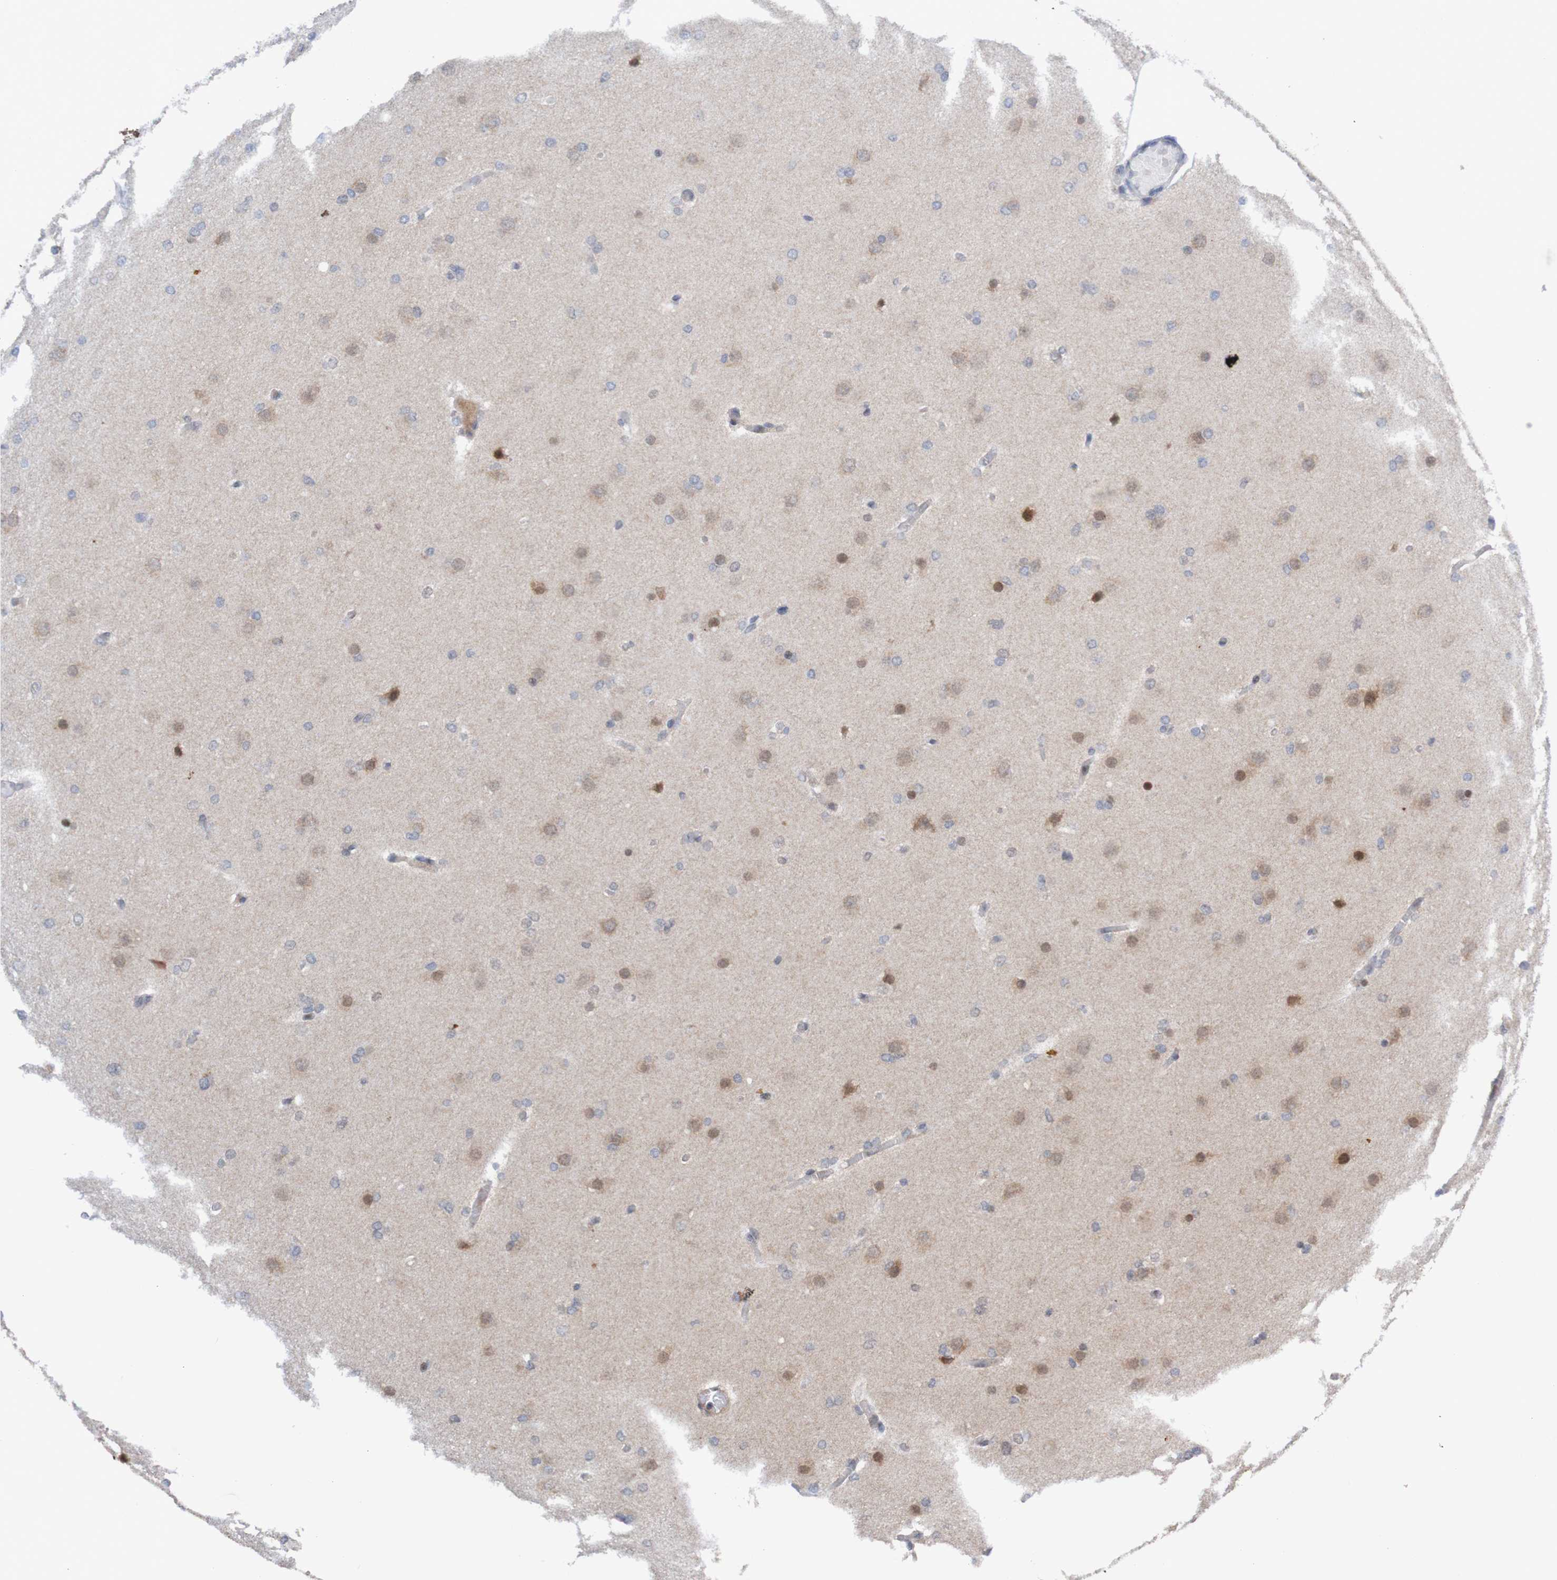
{"staining": {"intensity": "negative", "quantity": "none", "location": "none"}, "tissue": "glioma", "cell_type": "Tumor cells", "image_type": "cancer", "snomed": [{"axis": "morphology", "description": "Glioma, malignant, High grade"}, {"axis": "topography", "description": "Cerebral cortex"}], "caption": "The micrograph displays no staining of tumor cells in glioma. (DAB (3,3'-diaminobenzidine) immunohistochemistry, high magnification).", "gene": "ITLN1", "patient": {"sex": "female", "age": 36}}